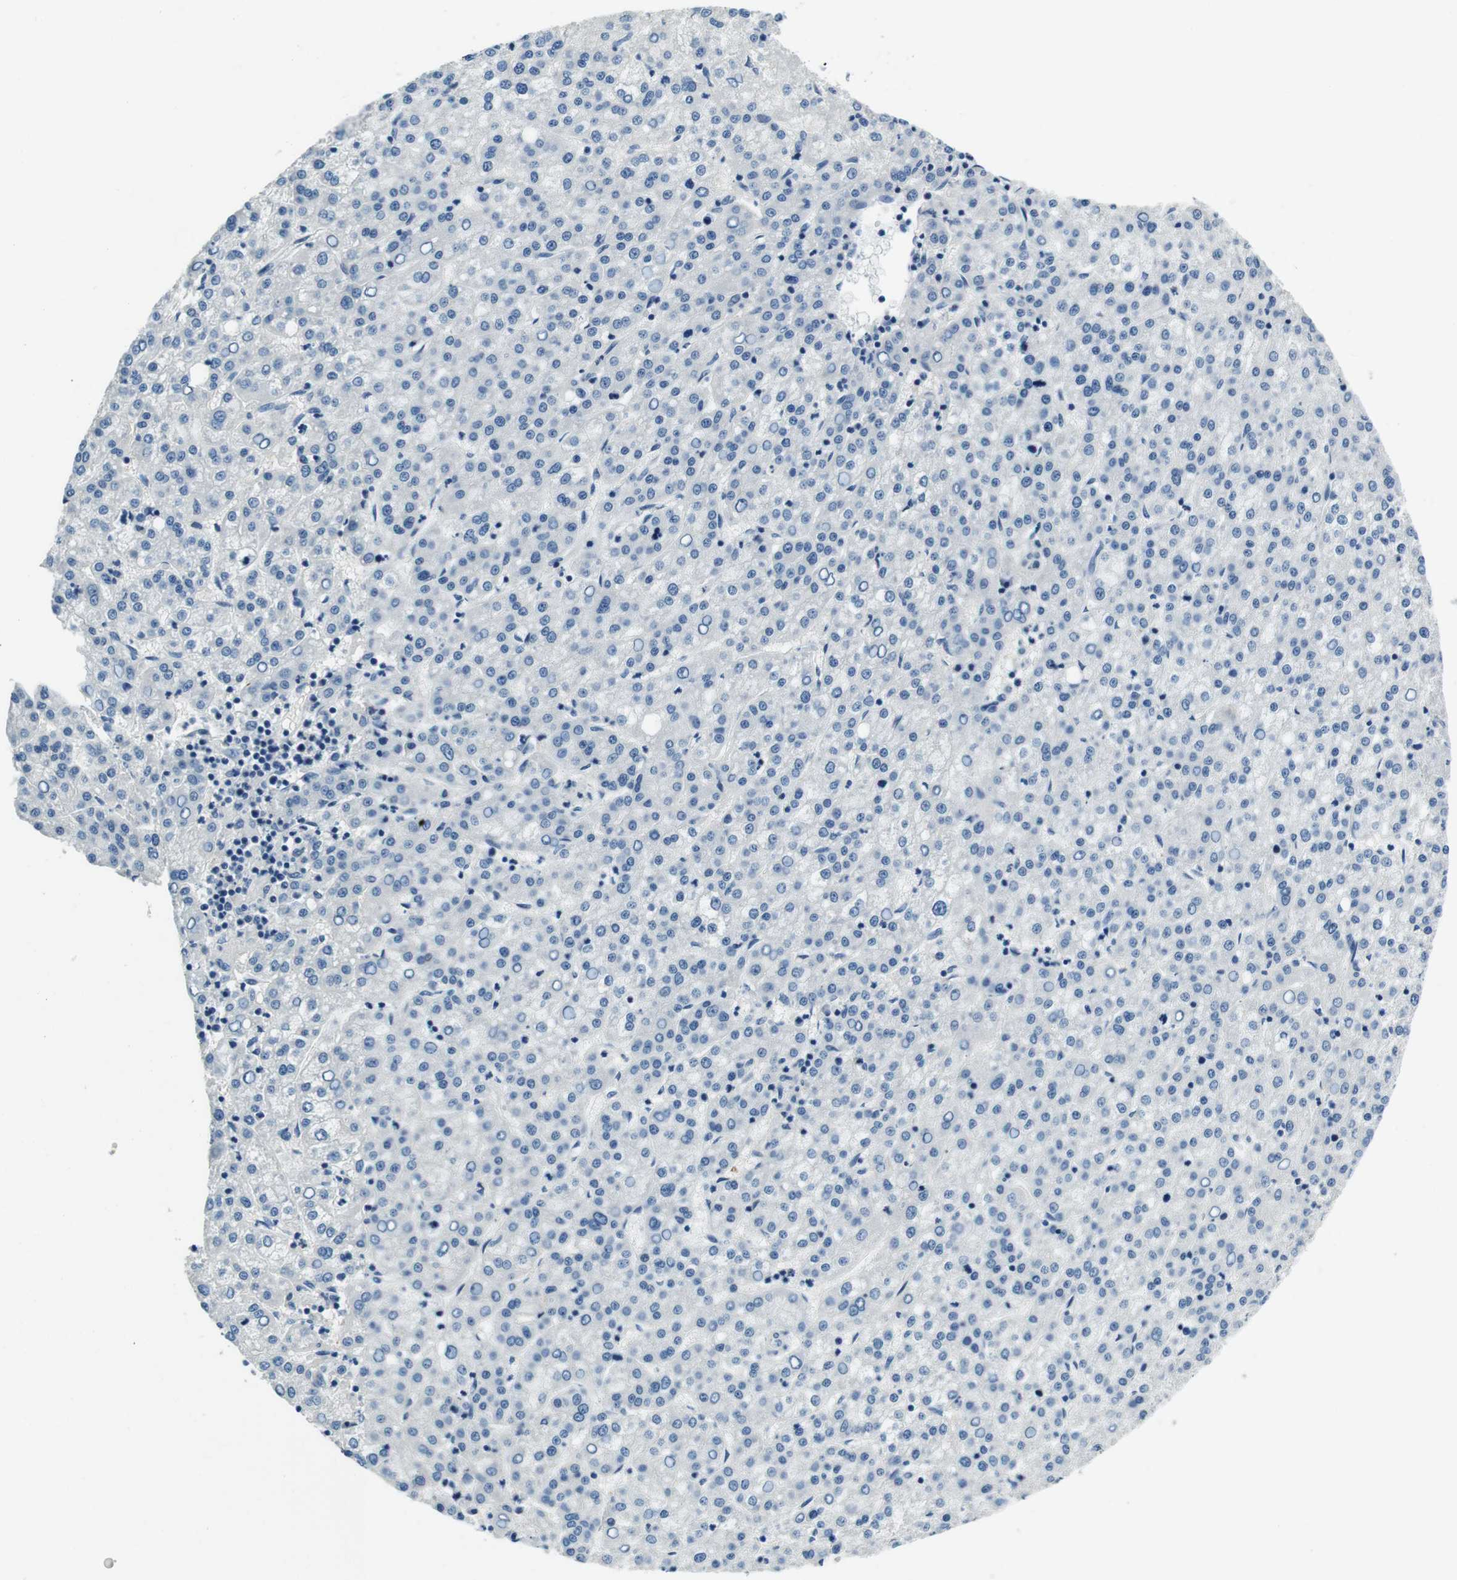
{"staining": {"intensity": "negative", "quantity": "none", "location": "none"}, "tissue": "liver cancer", "cell_type": "Tumor cells", "image_type": "cancer", "snomed": [{"axis": "morphology", "description": "Carcinoma, Hepatocellular, NOS"}, {"axis": "topography", "description": "Liver"}], "caption": "Protein analysis of liver cancer (hepatocellular carcinoma) exhibits no significant staining in tumor cells. (DAB (3,3'-diaminobenzidine) IHC visualized using brightfield microscopy, high magnification).", "gene": "KCNJ5", "patient": {"sex": "female", "age": 58}}